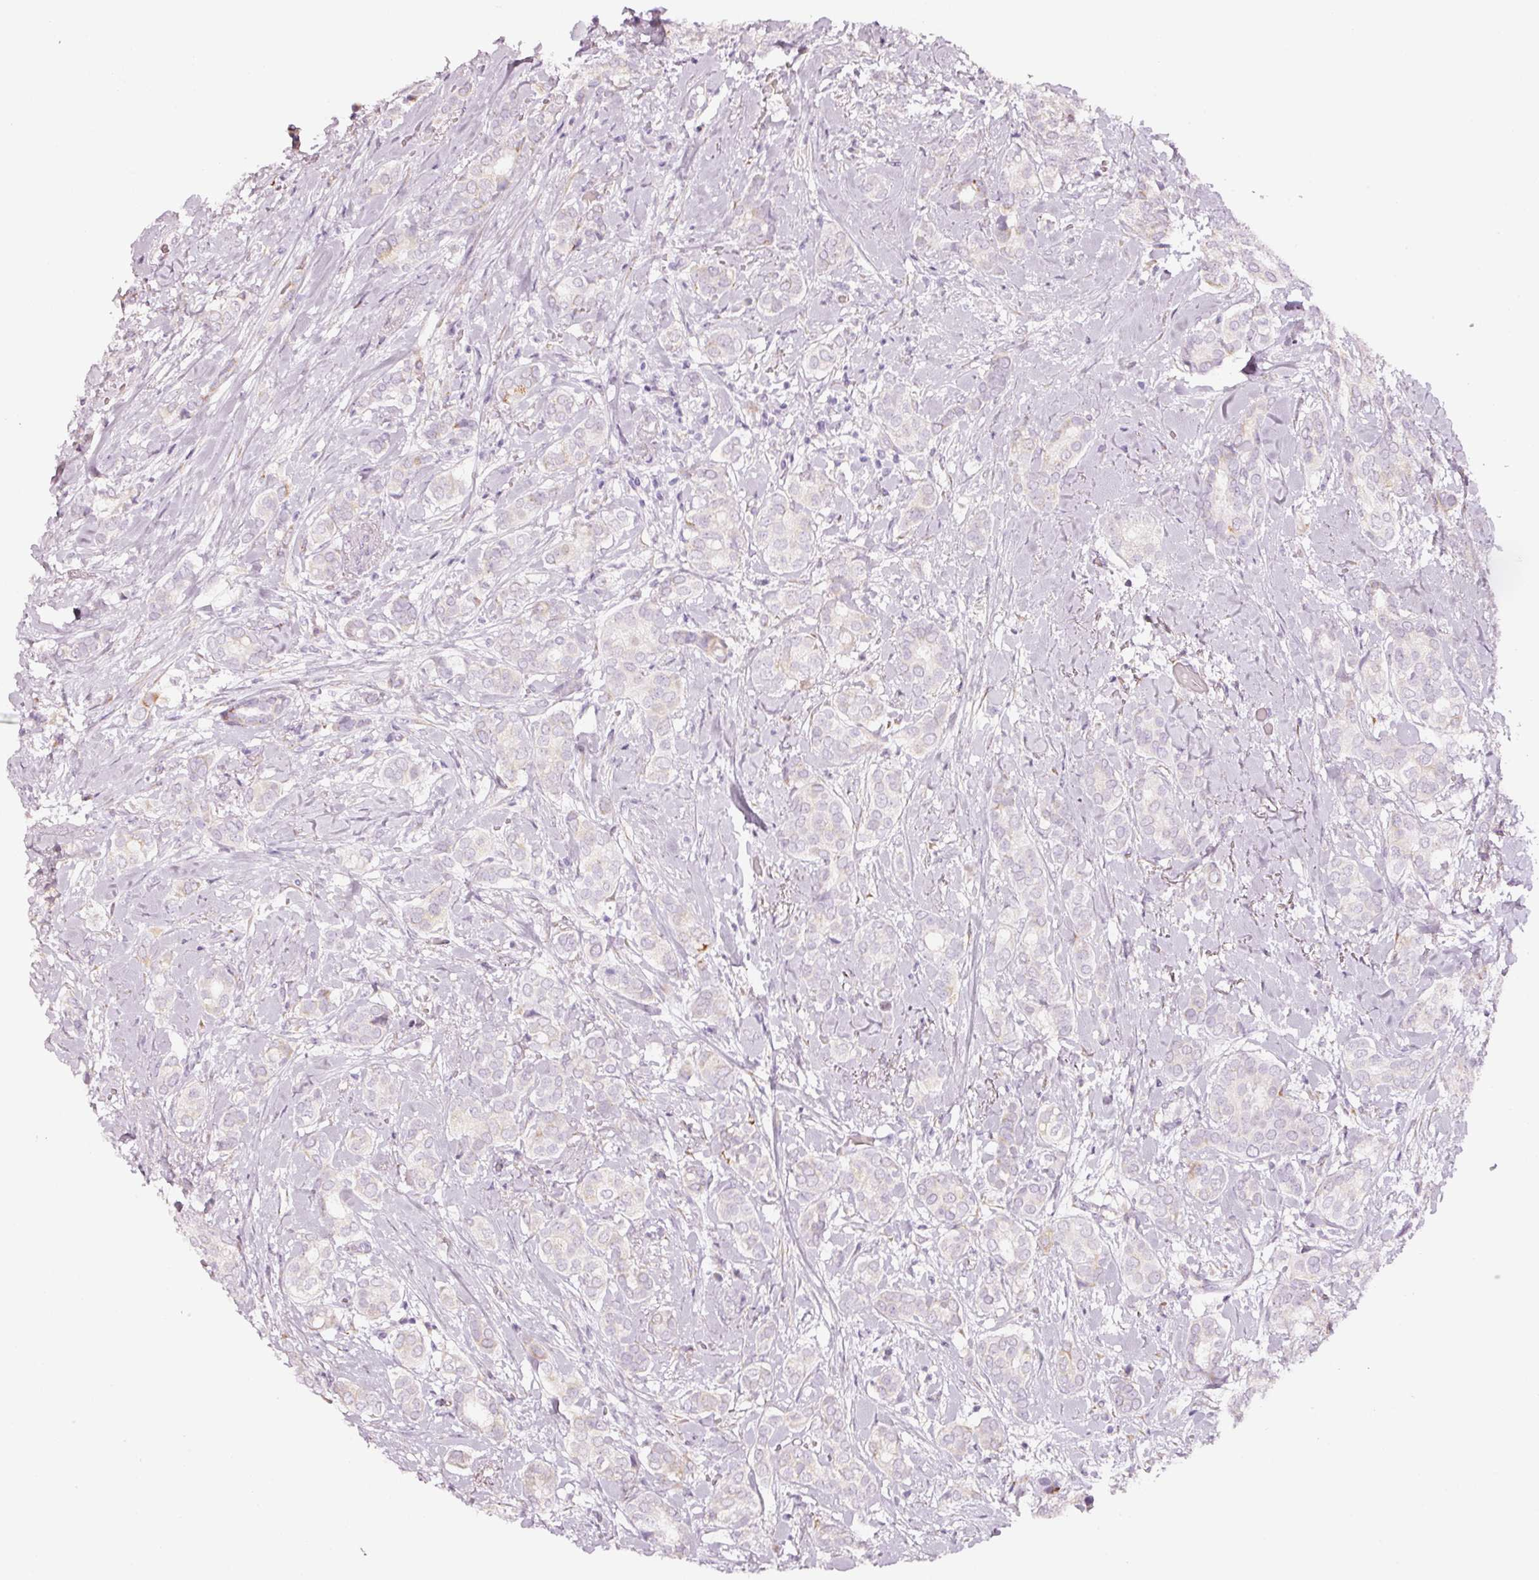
{"staining": {"intensity": "negative", "quantity": "none", "location": "none"}, "tissue": "breast cancer", "cell_type": "Tumor cells", "image_type": "cancer", "snomed": [{"axis": "morphology", "description": "Duct carcinoma"}, {"axis": "topography", "description": "Breast"}], "caption": "Photomicrograph shows no significant protein expression in tumor cells of breast infiltrating ductal carcinoma.", "gene": "SDF4", "patient": {"sex": "female", "age": 73}}